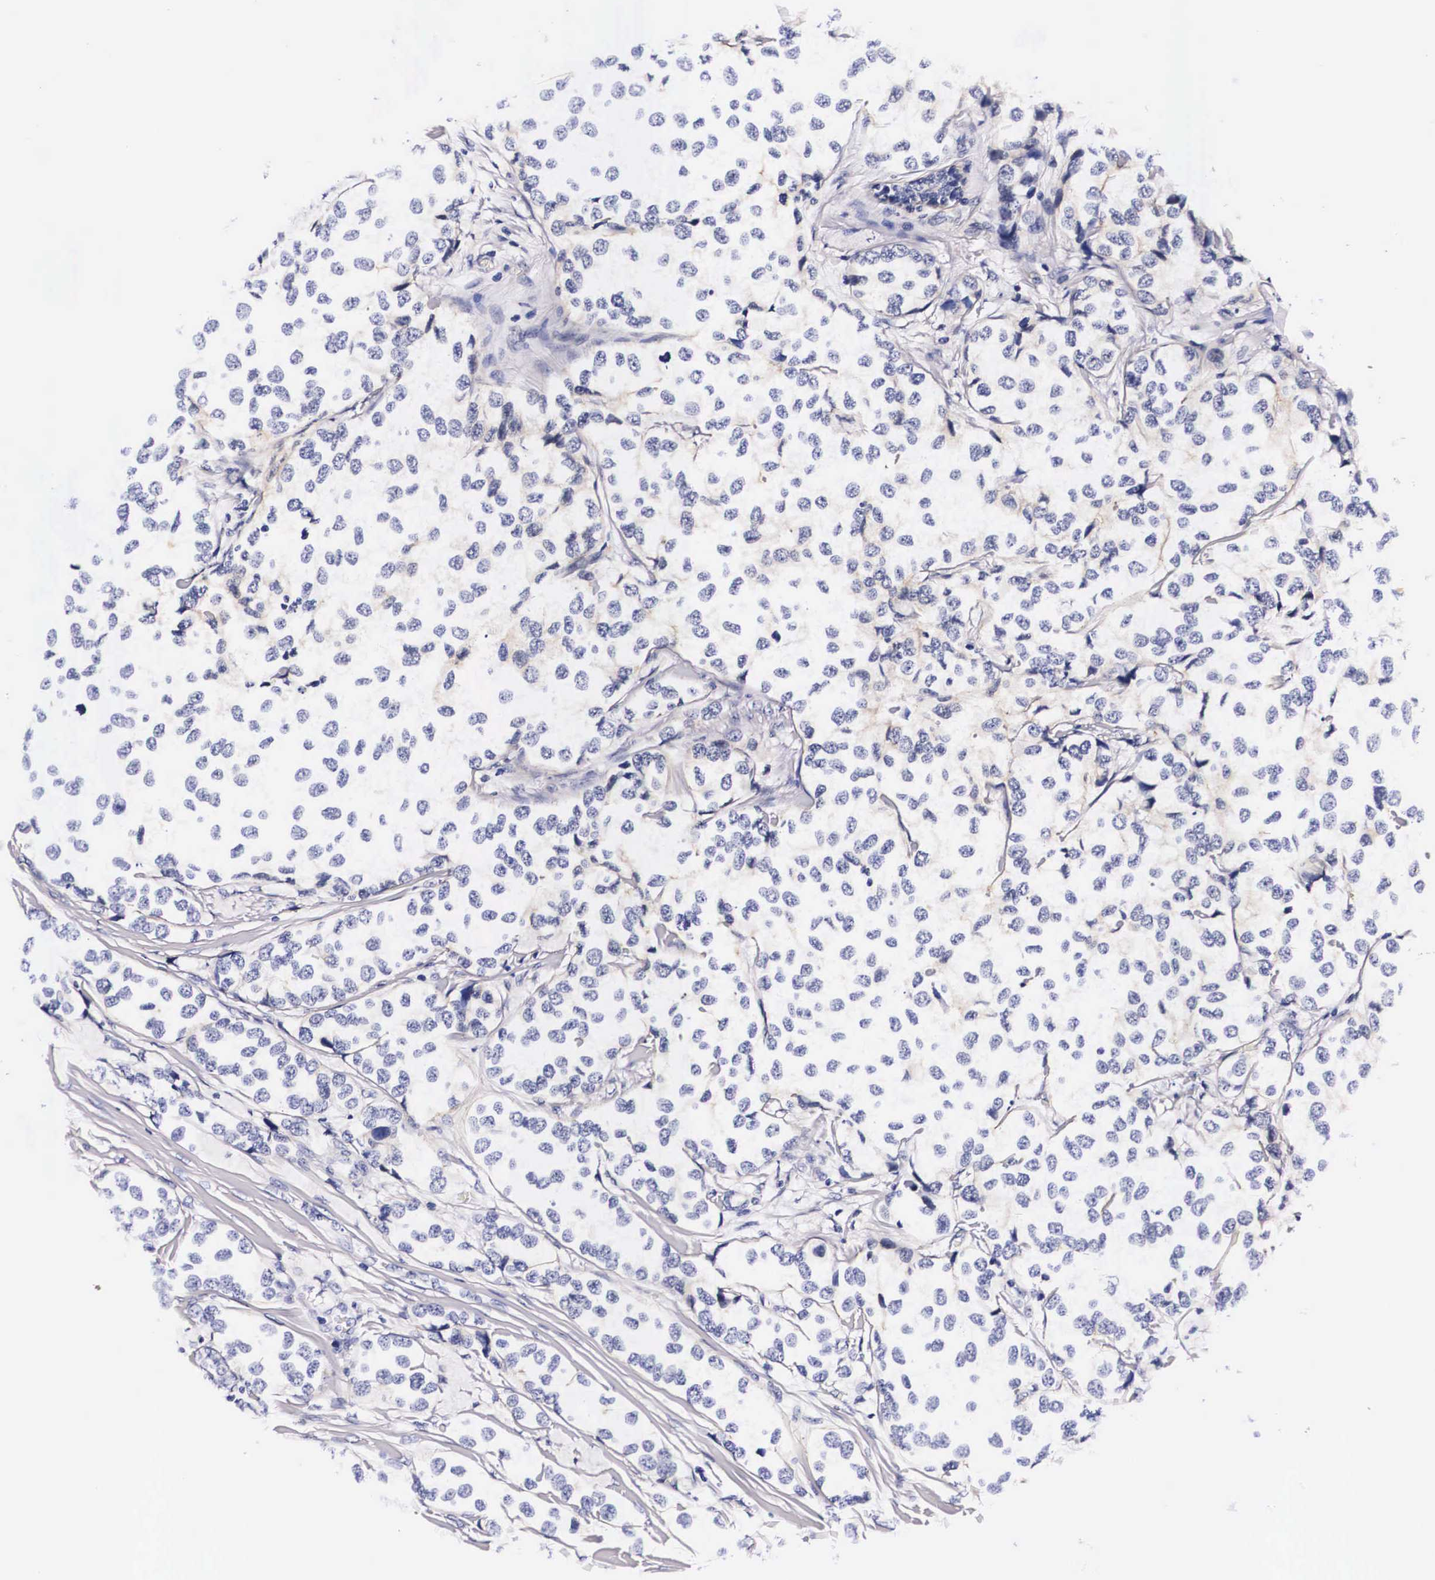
{"staining": {"intensity": "negative", "quantity": "none", "location": "none"}, "tissue": "breast cancer", "cell_type": "Tumor cells", "image_type": "cancer", "snomed": [{"axis": "morphology", "description": "Duct carcinoma"}, {"axis": "topography", "description": "Breast"}], "caption": "This image is of breast cancer stained with immunohistochemistry to label a protein in brown with the nuclei are counter-stained blue. There is no staining in tumor cells. The staining was performed using DAB to visualize the protein expression in brown, while the nuclei were stained in blue with hematoxylin (Magnification: 20x).", "gene": "PHETA2", "patient": {"sex": "female", "age": 68}}